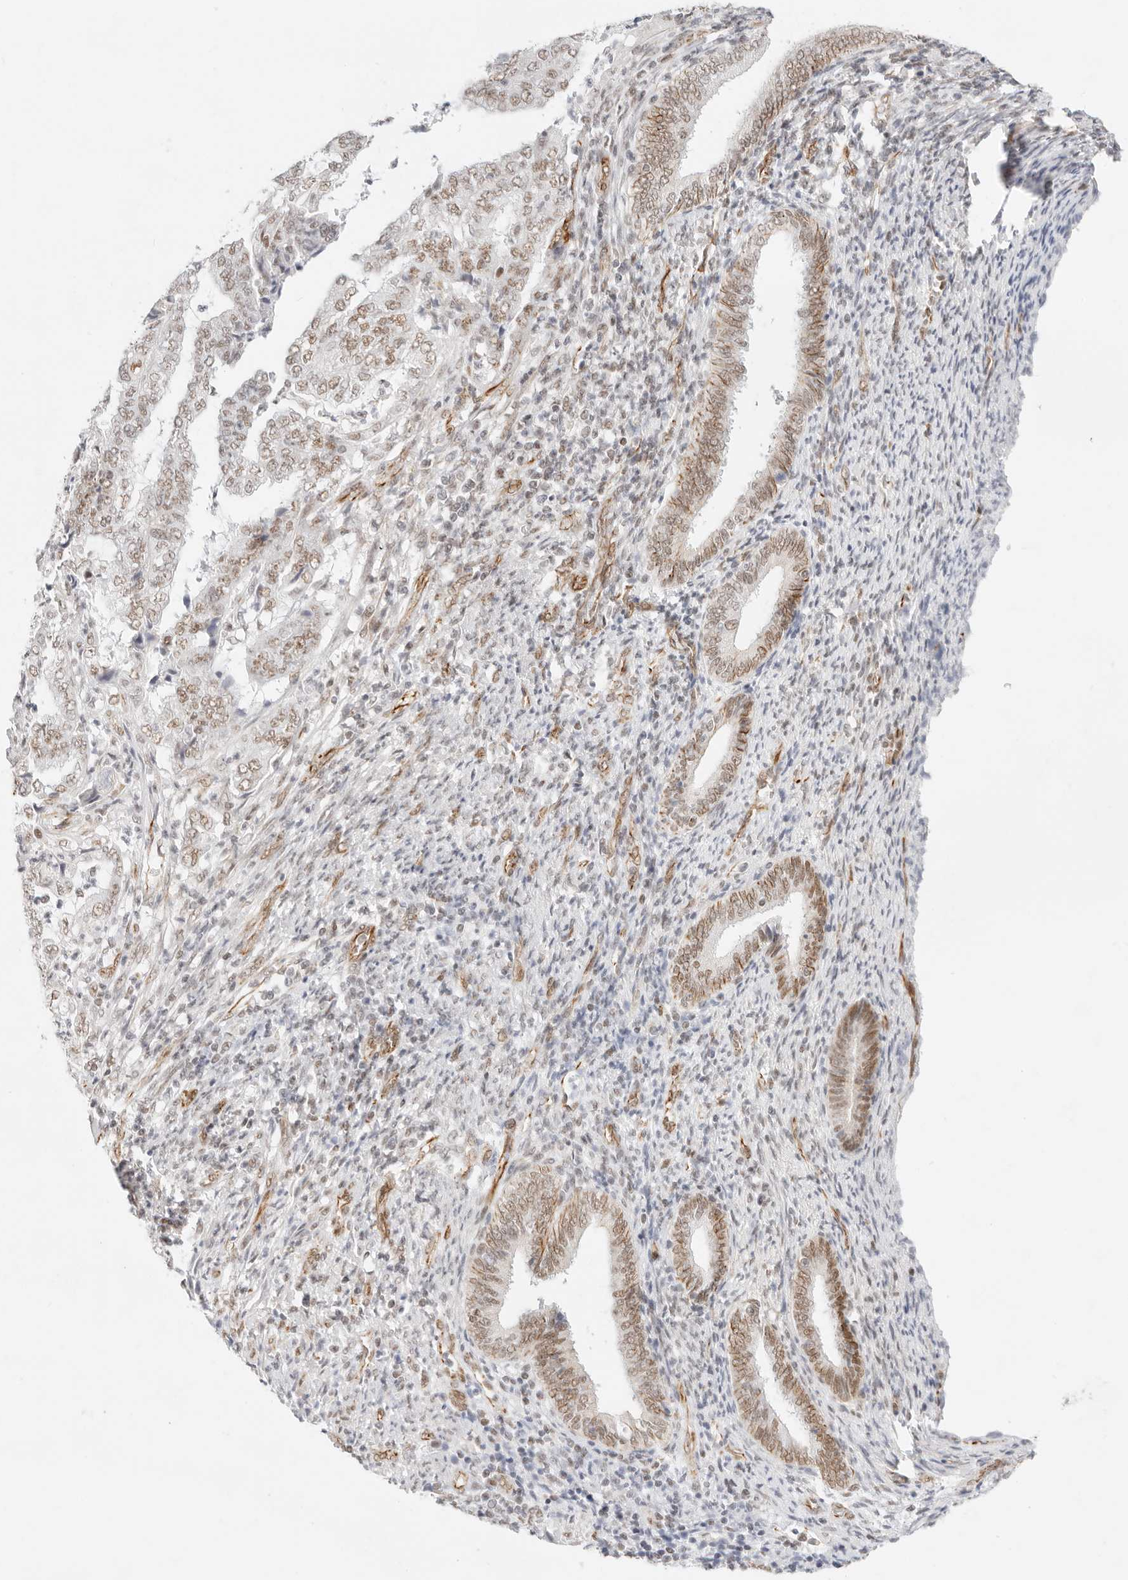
{"staining": {"intensity": "moderate", "quantity": ">75%", "location": "nuclear"}, "tissue": "endometrial cancer", "cell_type": "Tumor cells", "image_type": "cancer", "snomed": [{"axis": "morphology", "description": "Adenocarcinoma, NOS"}, {"axis": "topography", "description": "Endometrium"}], "caption": "Human adenocarcinoma (endometrial) stained with a protein marker displays moderate staining in tumor cells.", "gene": "ZC3H11A", "patient": {"sex": "female", "age": 51}}